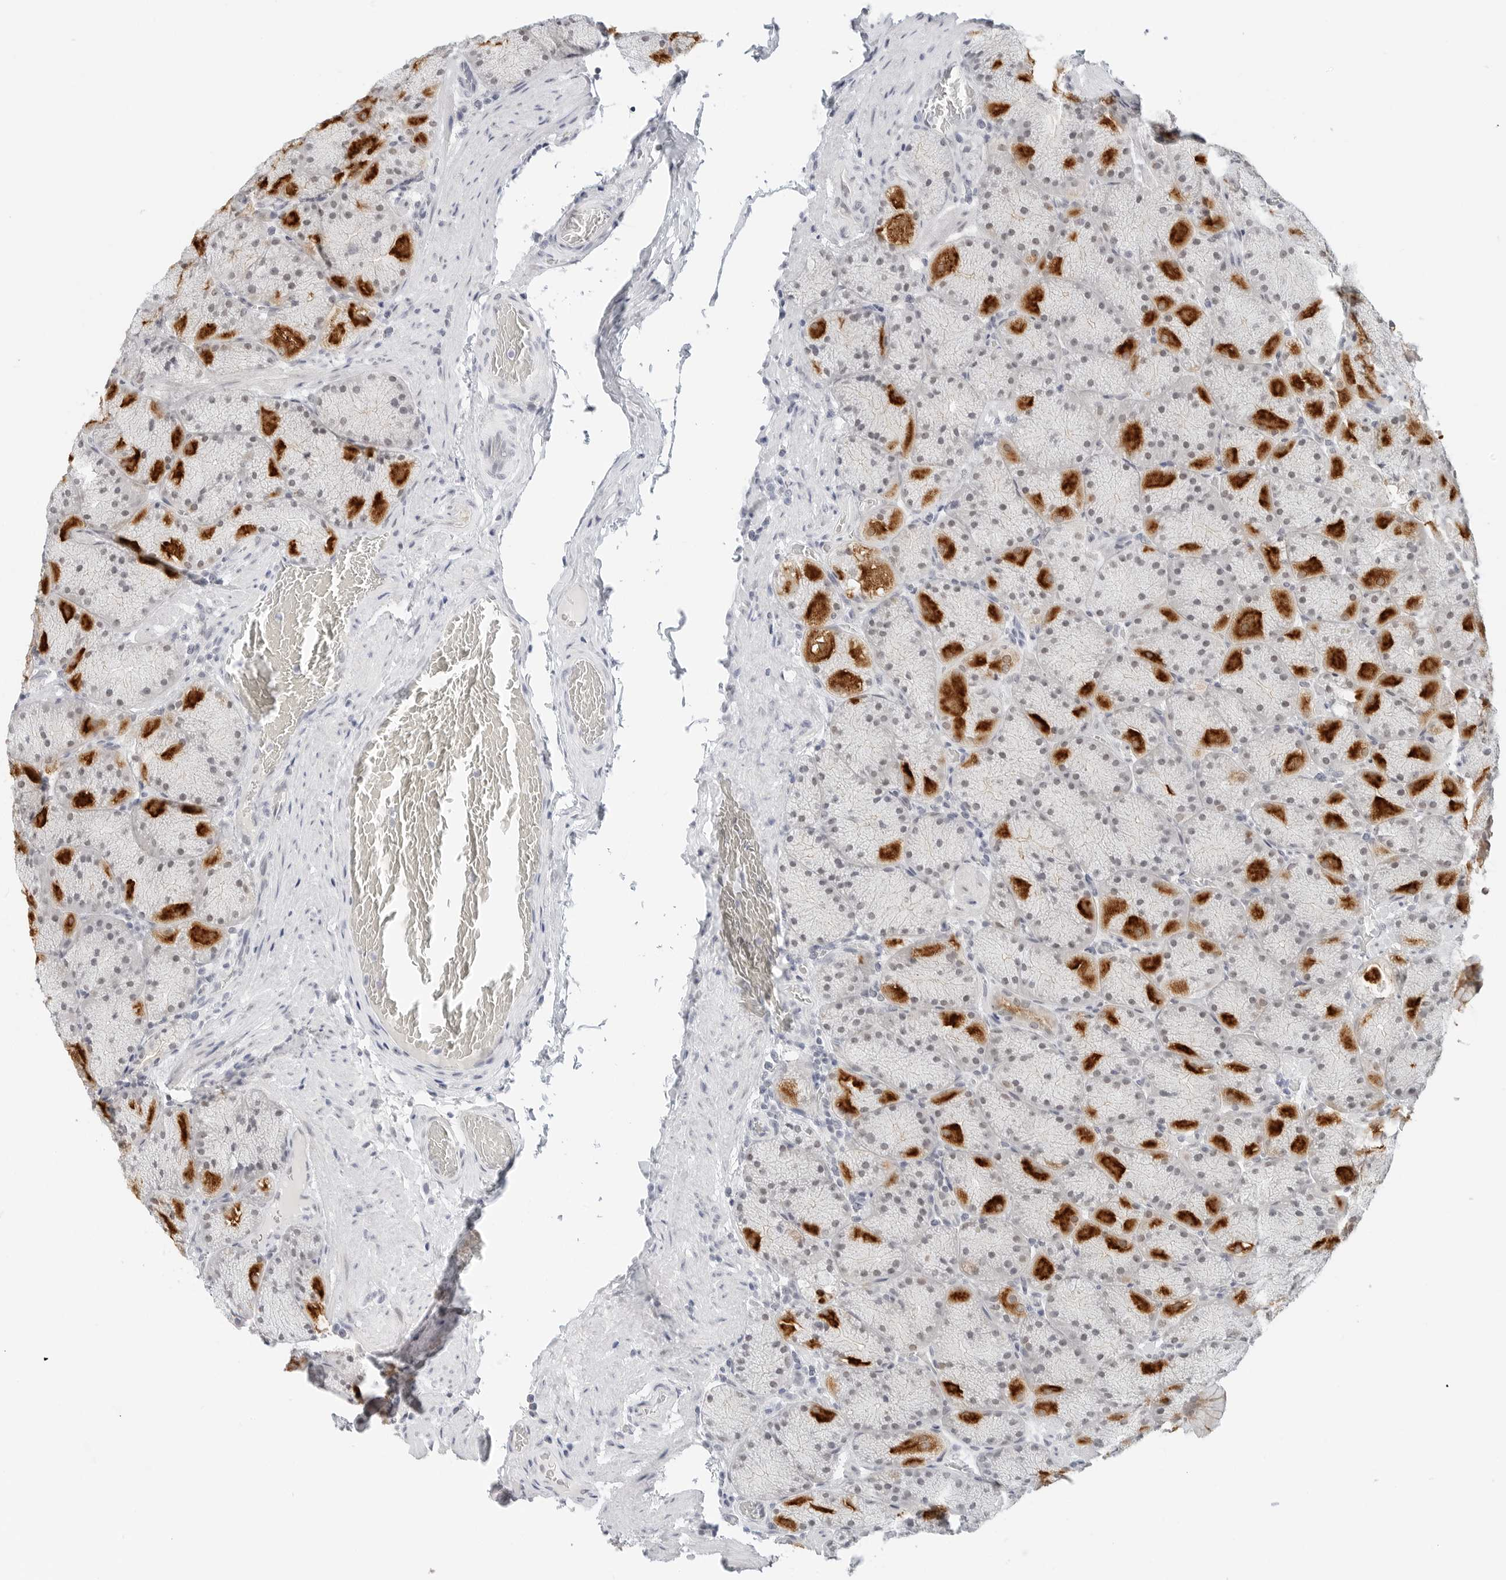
{"staining": {"intensity": "strong", "quantity": "25%-75%", "location": "cytoplasmic/membranous,nuclear"}, "tissue": "stomach", "cell_type": "Glandular cells", "image_type": "normal", "snomed": [{"axis": "morphology", "description": "Normal tissue, NOS"}, {"axis": "topography", "description": "Stomach, upper"}, {"axis": "topography", "description": "Stomach"}], "caption": "IHC of unremarkable stomach reveals high levels of strong cytoplasmic/membranous,nuclear staining in approximately 25%-75% of glandular cells. (brown staining indicates protein expression, while blue staining denotes nuclei).", "gene": "TSEN2", "patient": {"sex": "male", "age": 48}}